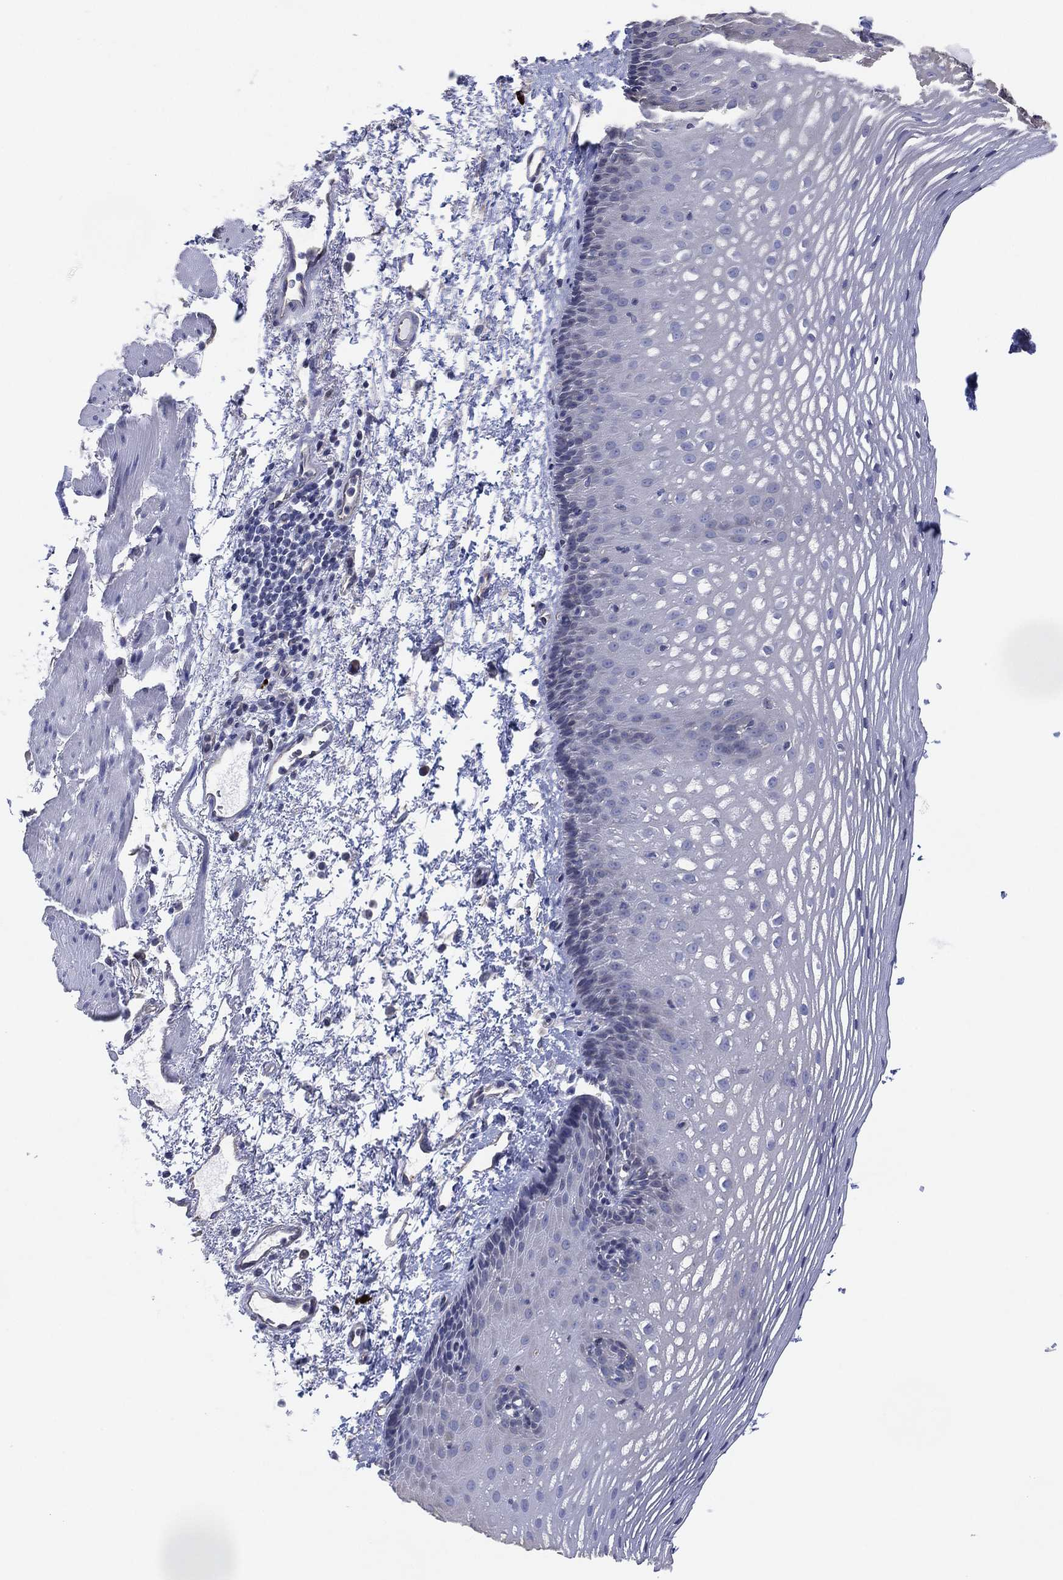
{"staining": {"intensity": "negative", "quantity": "none", "location": "none"}, "tissue": "esophagus", "cell_type": "Squamous epithelial cells", "image_type": "normal", "snomed": [{"axis": "morphology", "description": "Normal tissue, NOS"}, {"axis": "topography", "description": "Esophagus"}], "caption": "The micrograph reveals no staining of squamous epithelial cells in normal esophagus. (DAB IHC visualized using brightfield microscopy, high magnification).", "gene": "CFTR", "patient": {"sex": "male", "age": 76}}